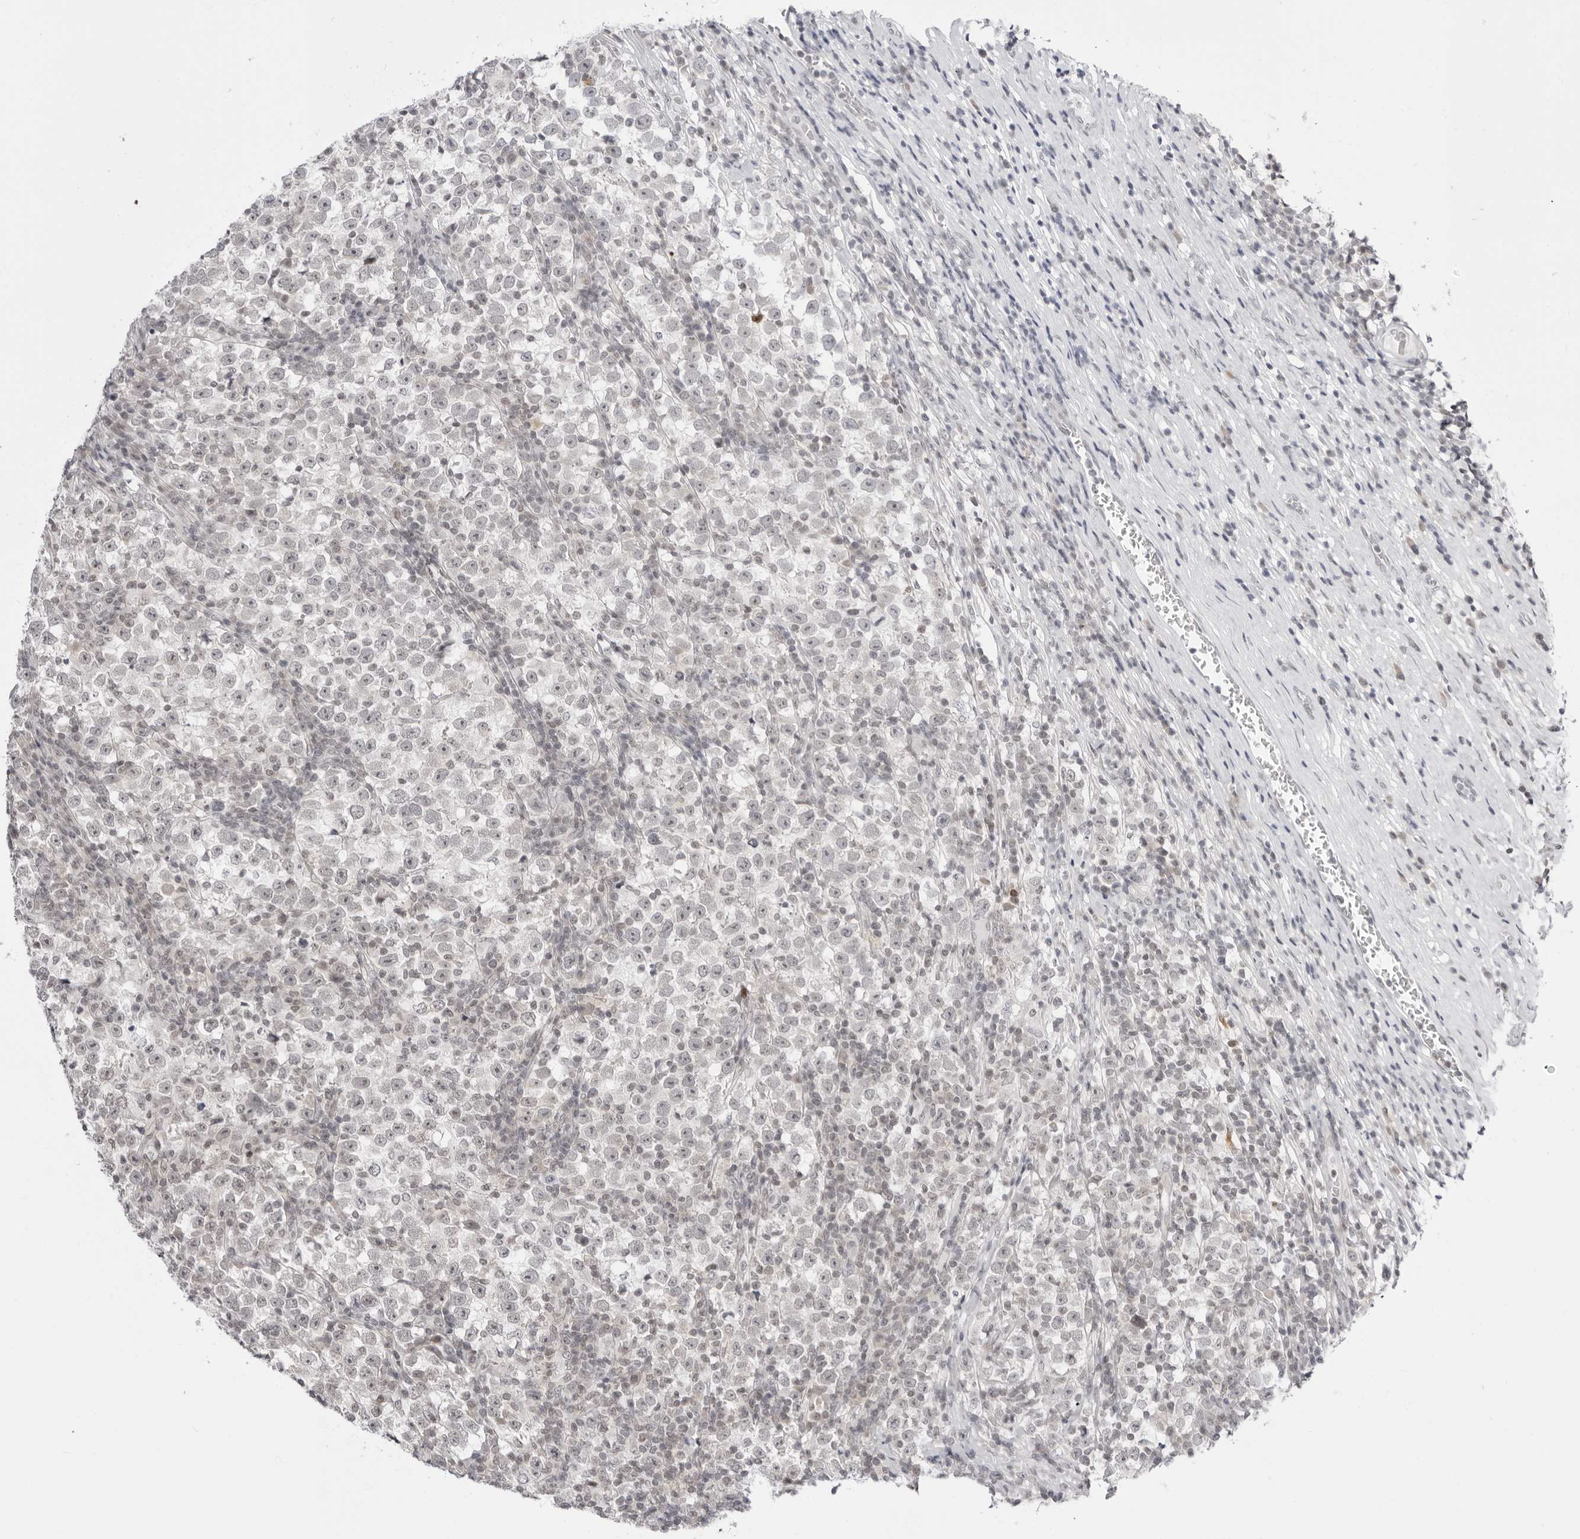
{"staining": {"intensity": "negative", "quantity": "none", "location": "none"}, "tissue": "testis cancer", "cell_type": "Tumor cells", "image_type": "cancer", "snomed": [{"axis": "morphology", "description": "Normal tissue, NOS"}, {"axis": "morphology", "description": "Seminoma, NOS"}, {"axis": "topography", "description": "Testis"}], "caption": "Immunohistochemistry of testis seminoma shows no staining in tumor cells.", "gene": "PPP2R5C", "patient": {"sex": "male", "age": 43}}